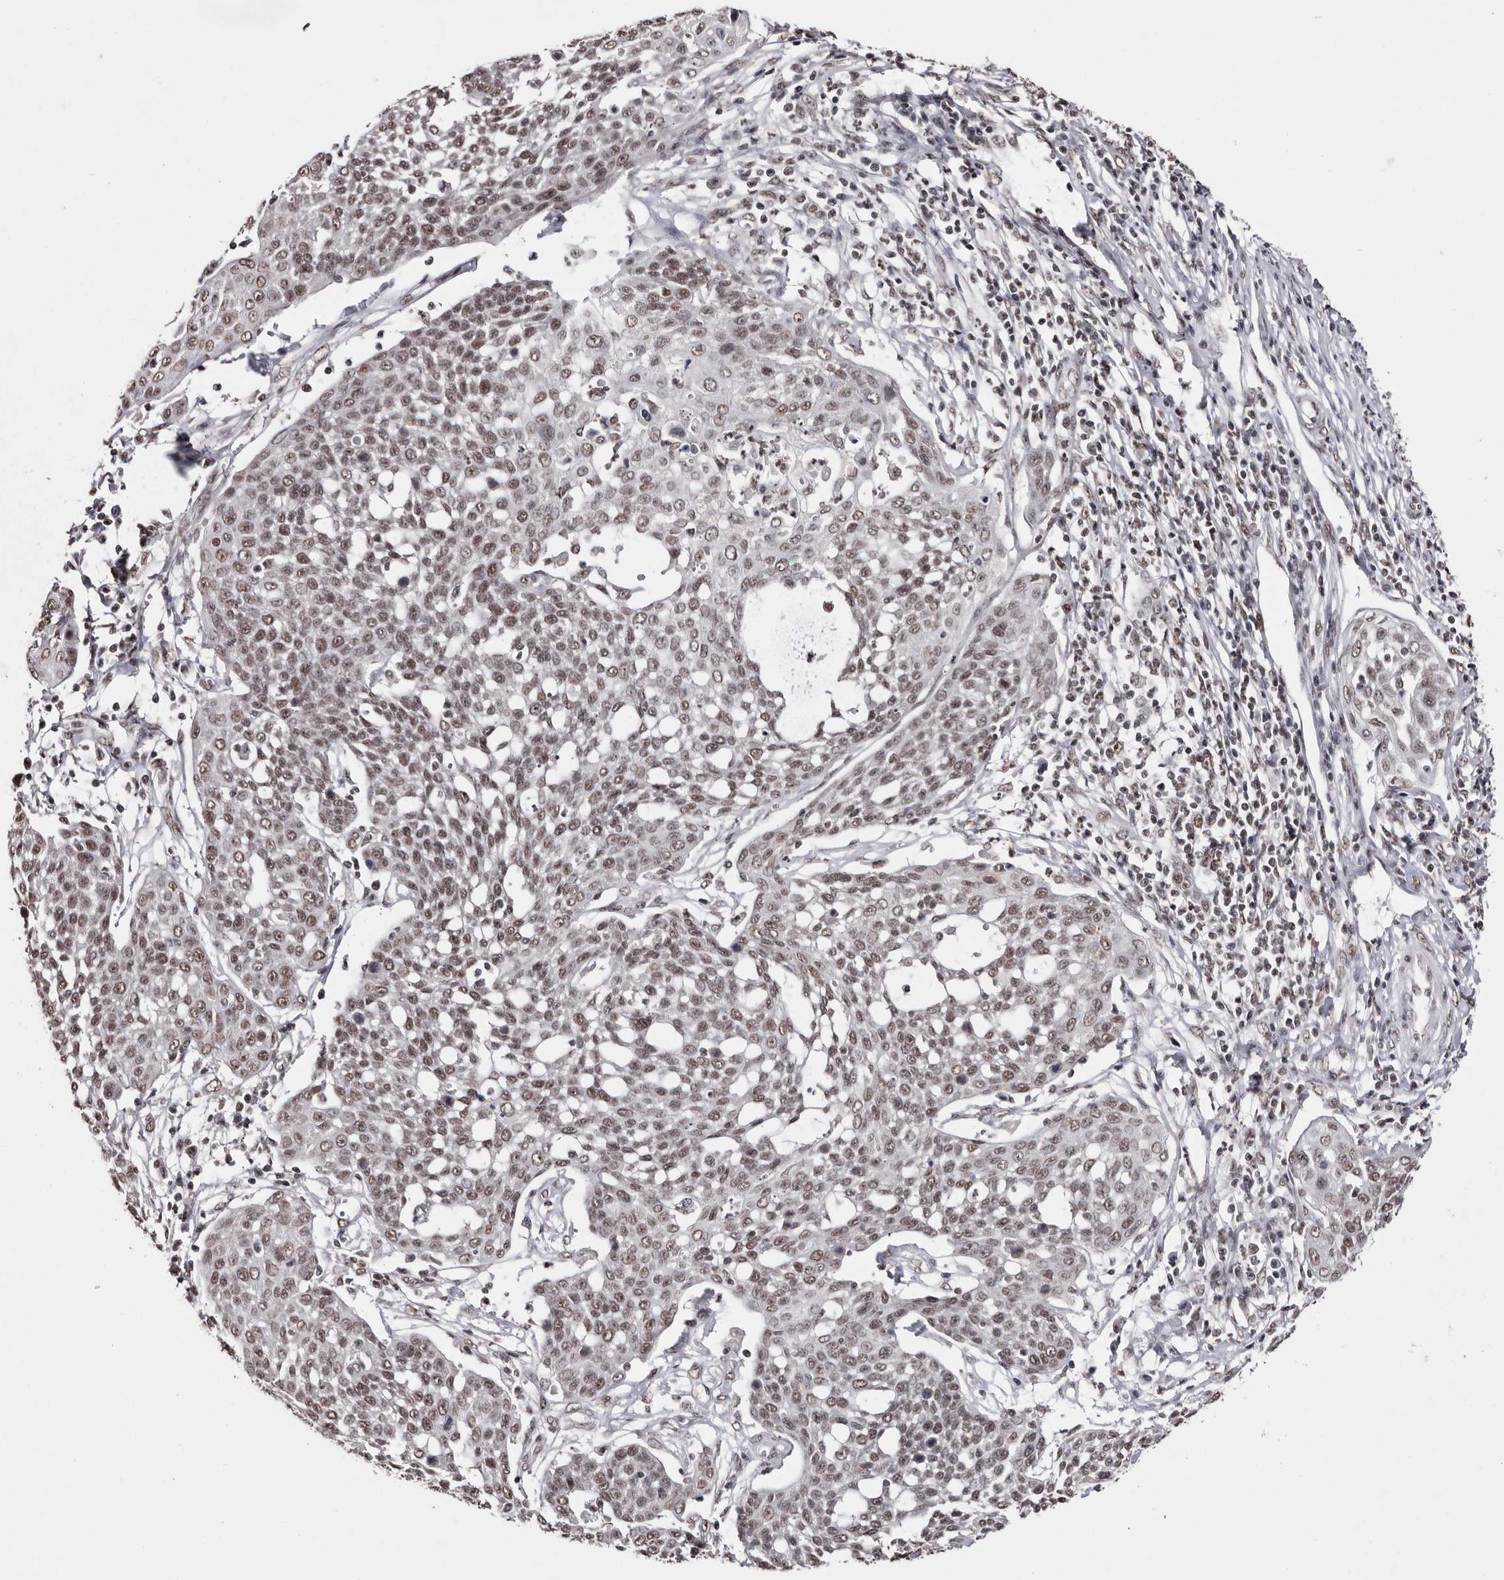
{"staining": {"intensity": "moderate", "quantity": ">75%", "location": "nuclear"}, "tissue": "cervical cancer", "cell_type": "Tumor cells", "image_type": "cancer", "snomed": [{"axis": "morphology", "description": "Squamous cell carcinoma, NOS"}, {"axis": "topography", "description": "Cervix"}], "caption": "Cervical squamous cell carcinoma tissue displays moderate nuclear positivity in about >75% of tumor cells, visualized by immunohistochemistry.", "gene": "SMC1A", "patient": {"sex": "female", "age": 34}}